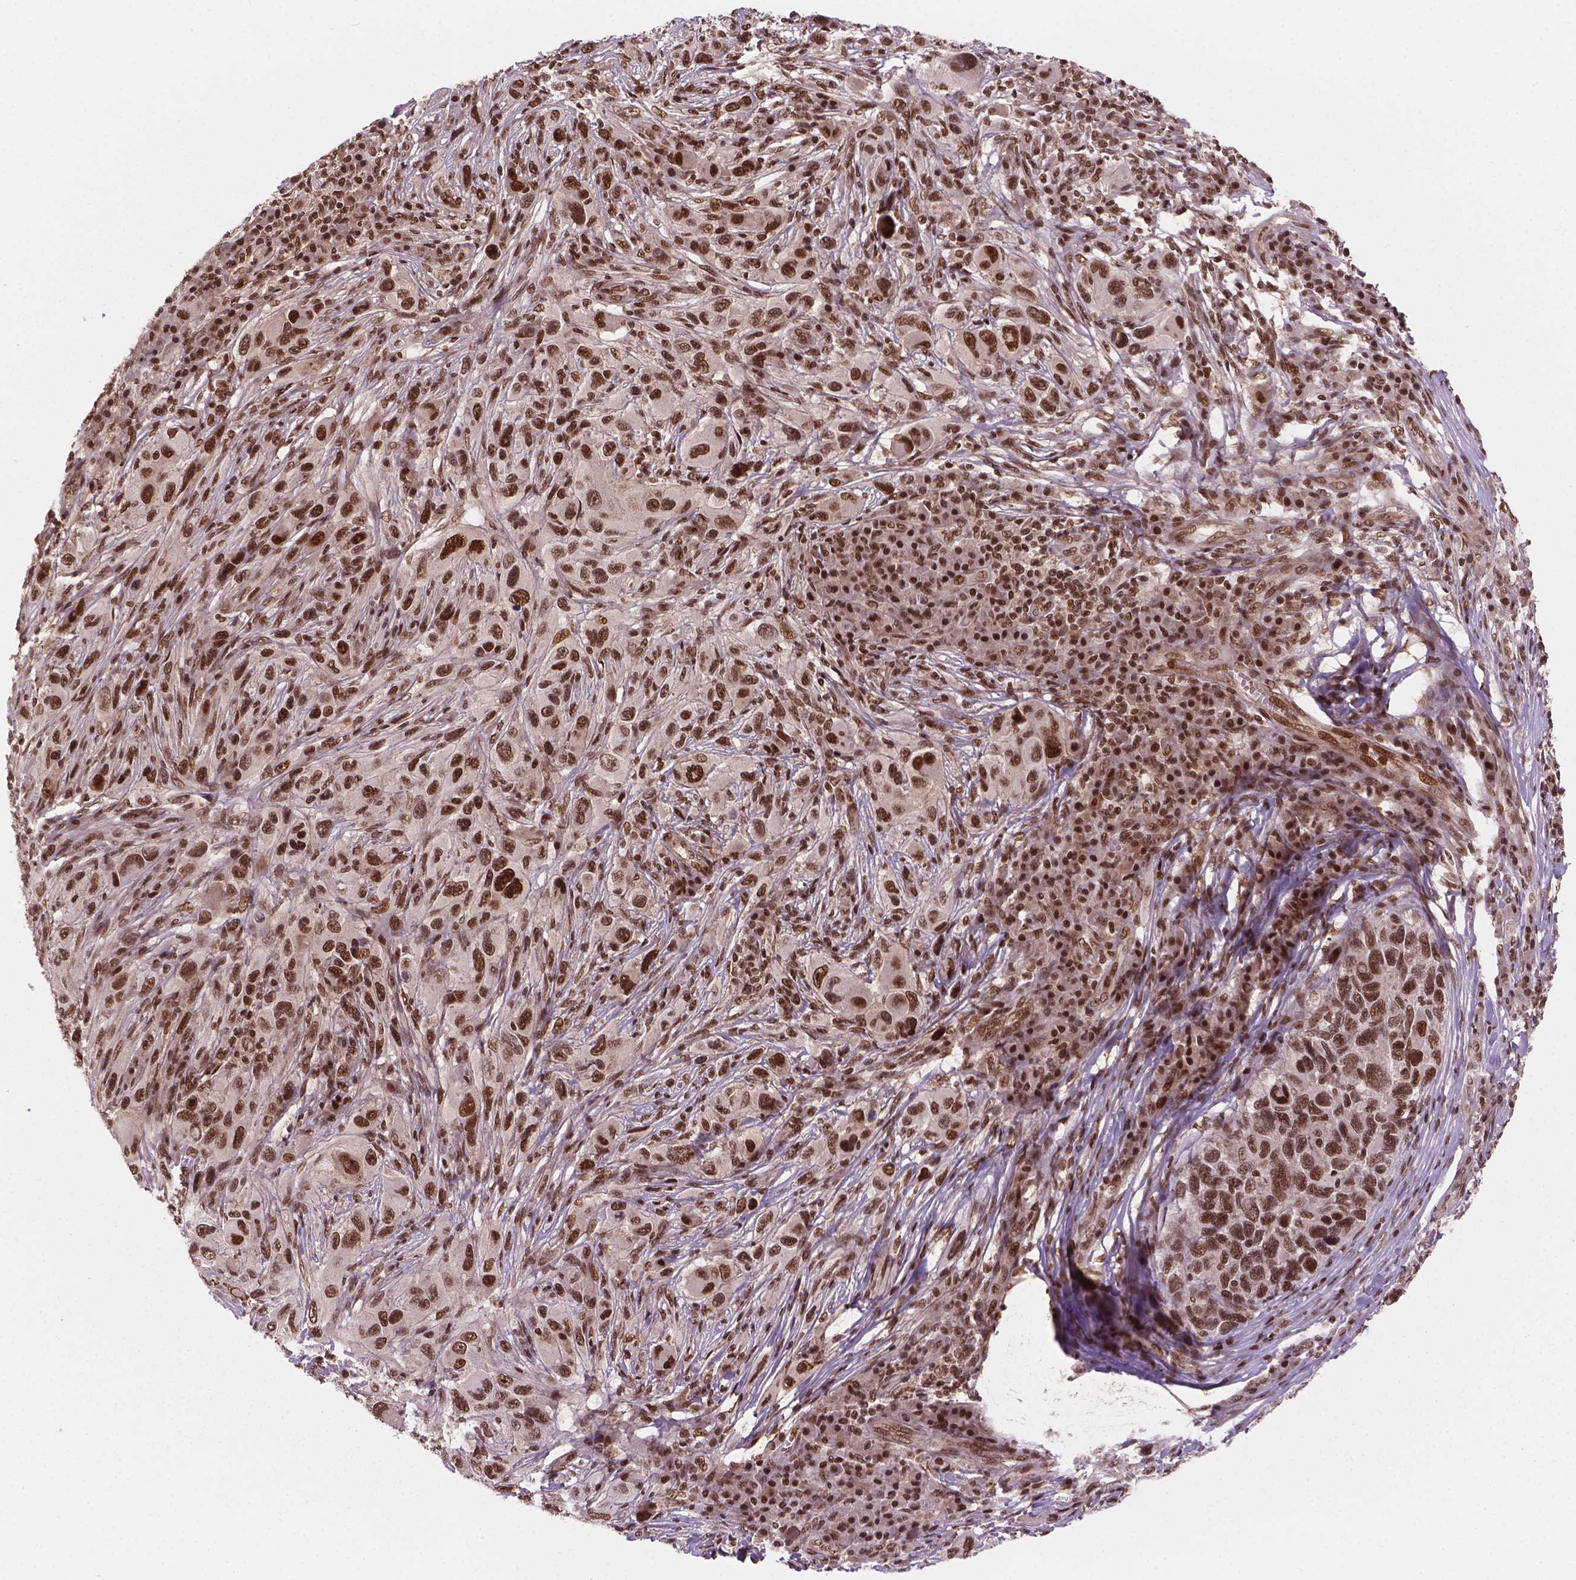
{"staining": {"intensity": "strong", "quantity": ">75%", "location": "nuclear"}, "tissue": "melanoma", "cell_type": "Tumor cells", "image_type": "cancer", "snomed": [{"axis": "morphology", "description": "Malignant melanoma, NOS"}, {"axis": "topography", "description": "Skin"}], "caption": "Immunohistochemistry (DAB (3,3'-diaminobenzidine)) staining of malignant melanoma displays strong nuclear protein staining in approximately >75% of tumor cells.", "gene": "SIRT6", "patient": {"sex": "male", "age": 53}}